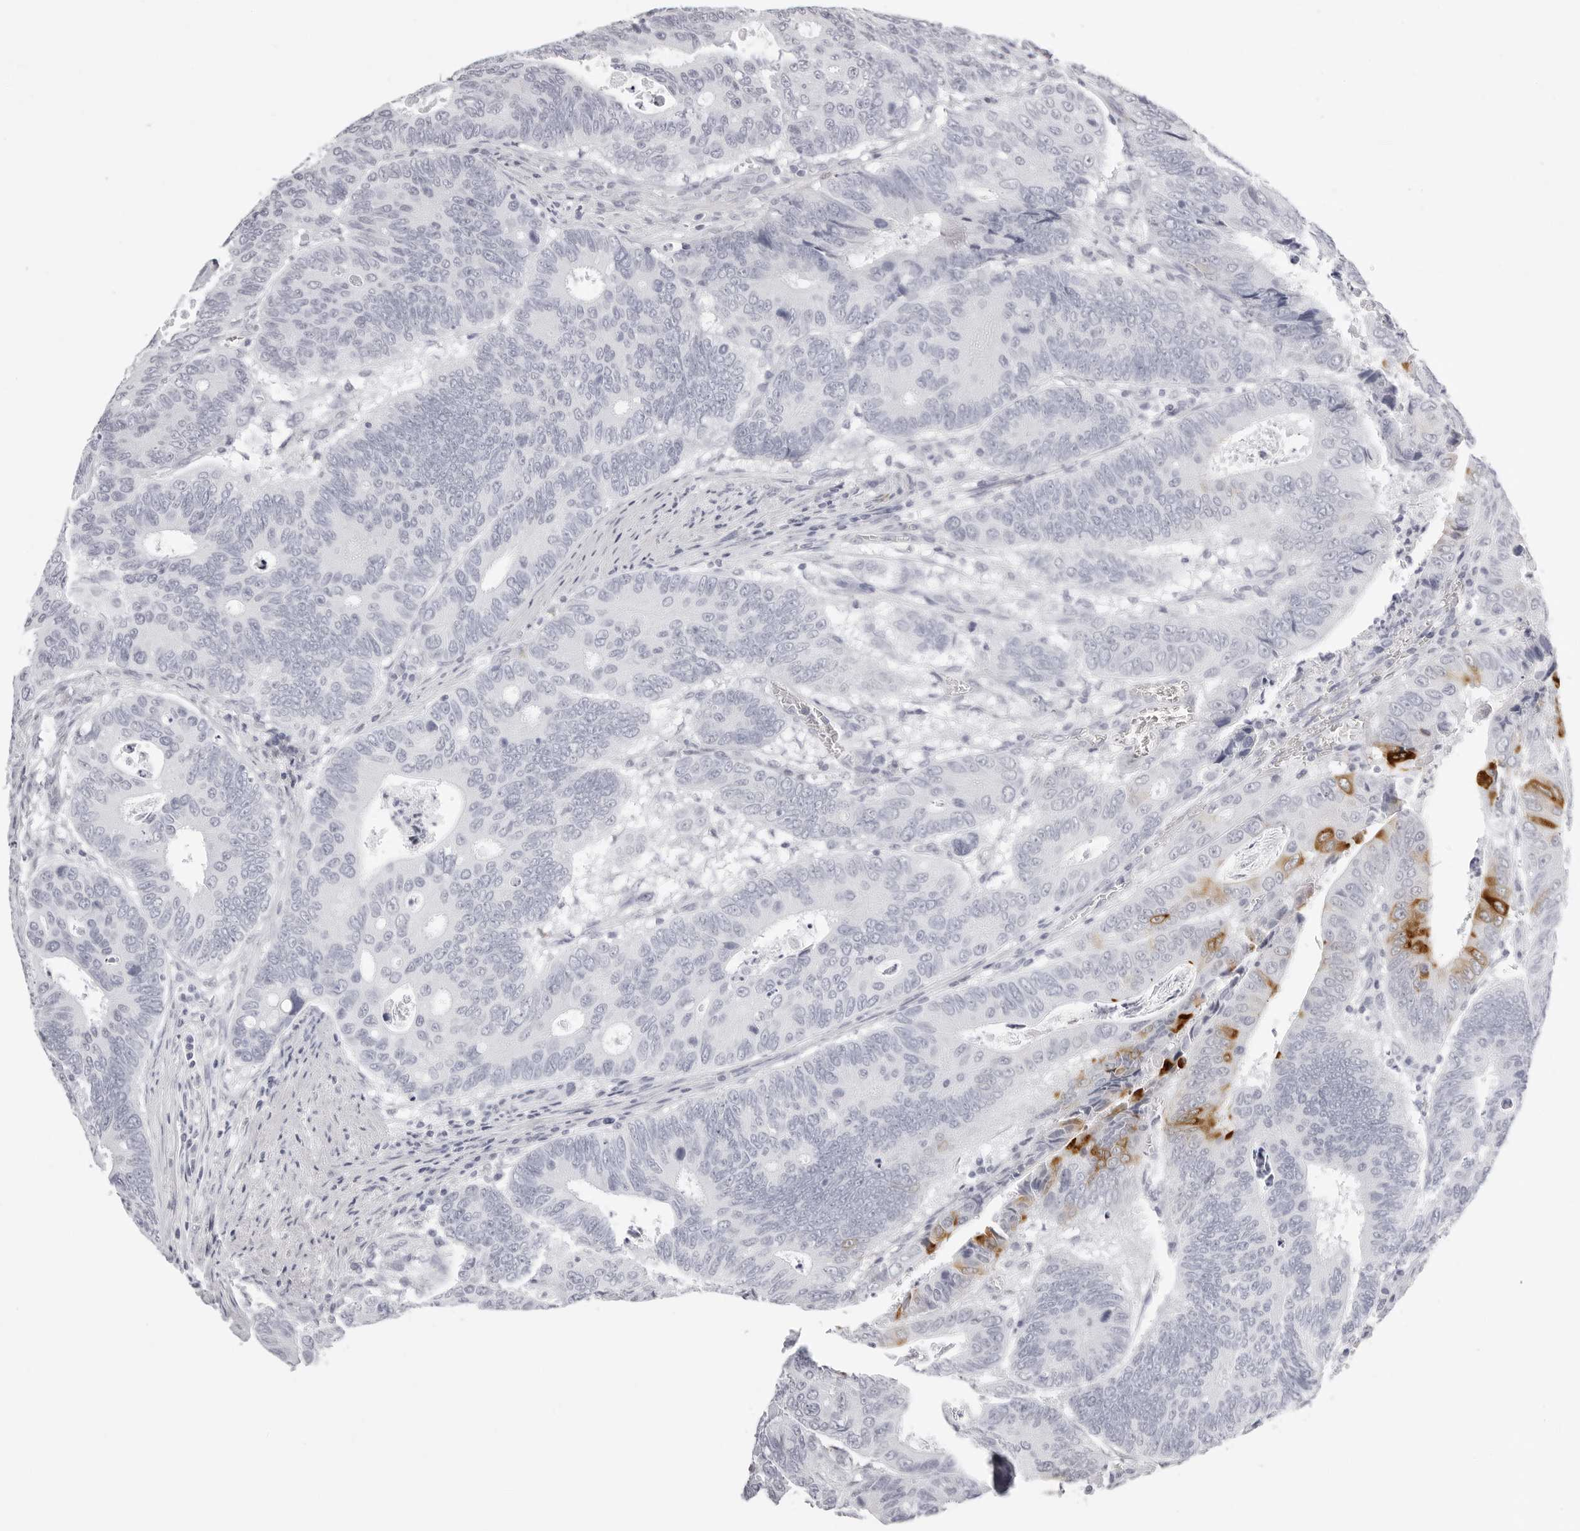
{"staining": {"intensity": "moderate", "quantity": "<25%", "location": "cytoplasmic/membranous"}, "tissue": "colorectal cancer", "cell_type": "Tumor cells", "image_type": "cancer", "snomed": [{"axis": "morphology", "description": "Adenocarcinoma, NOS"}, {"axis": "topography", "description": "Colon"}], "caption": "This histopathology image displays colorectal adenocarcinoma stained with immunohistochemistry to label a protein in brown. The cytoplasmic/membranous of tumor cells show moderate positivity for the protein. Nuclei are counter-stained blue.", "gene": "CST1", "patient": {"sex": "male", "age": 72}}